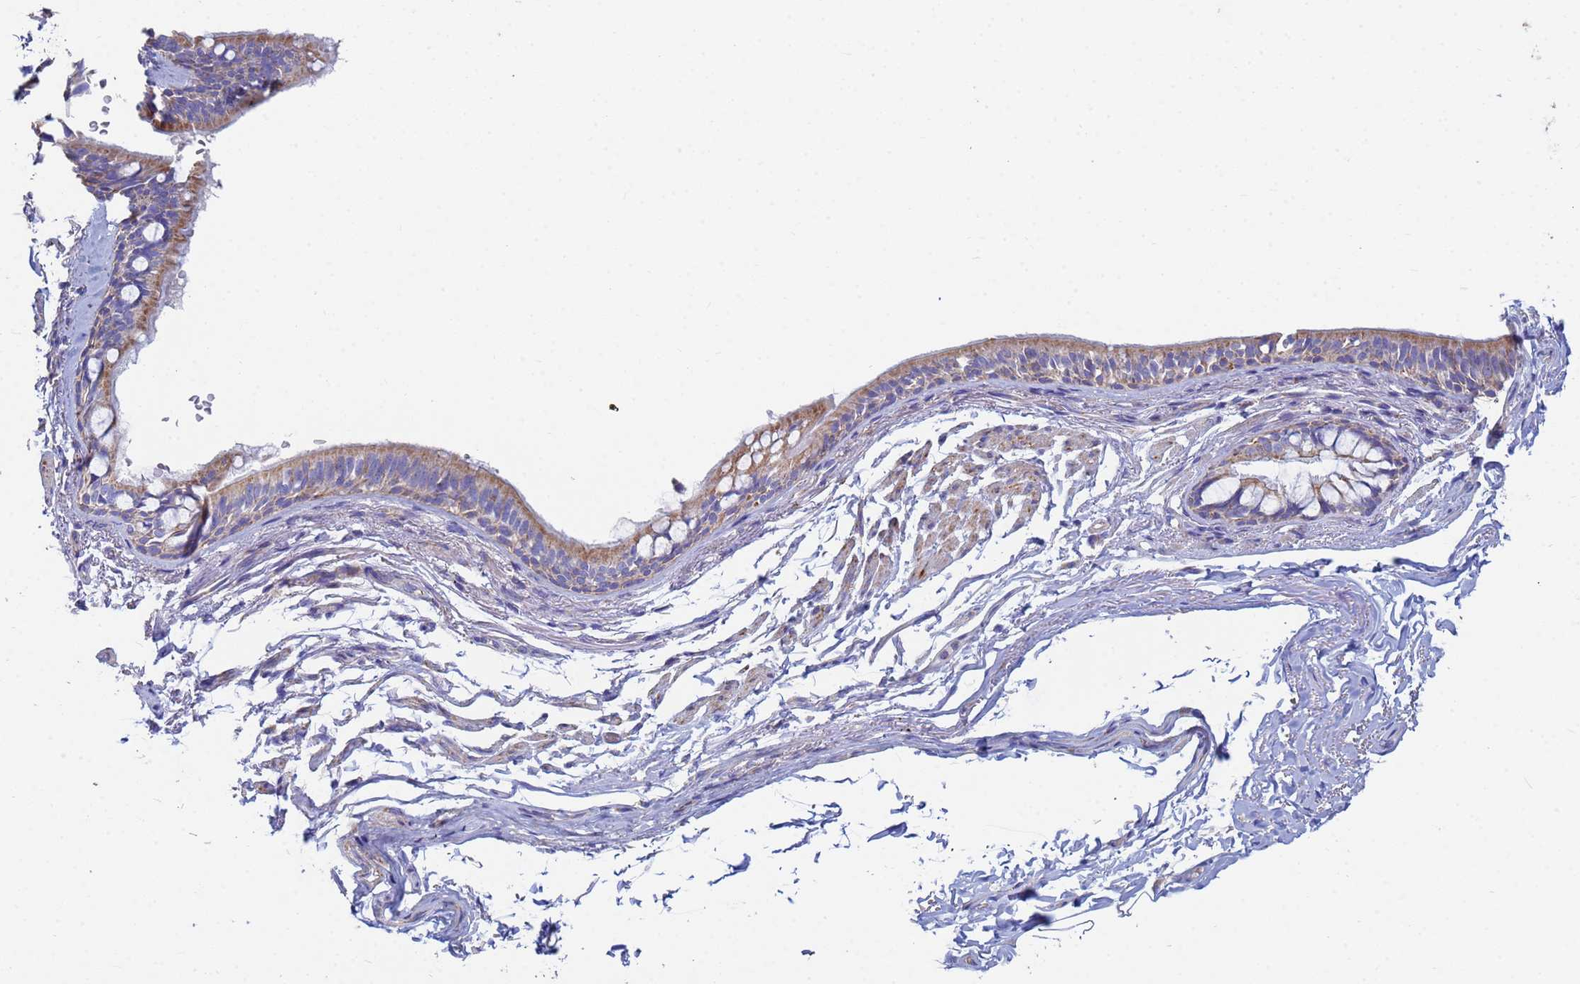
{"staining": {"intensity": "moderate", "quantity": ">75%", "location": "cytoplasmic/membranous"}, "tissue": "bronchus", "cell_type": "Respiratory epithelial cells", "image_type": "normal", "snomed": [{"axis": "morphology", "description": "Normal tissue, NOS"}, {"axis": "topography", "description": "Bronchus"}], "caption": "Immunohistochemistry (IHC) staining of benign bronchus, which shows medium levels of moderate cytoplasmic/membranous staining in about >75% of respiratory epithelial cells indicating moderate cytoplasmic/membranous protein staining. The staining was performed using DAB (3,3'-diaminobenzidine) (brown) for protein detection and nuclei were counterstained in hematoxylin (blue).", "gene": "UQCRHL", "patient": {"sex": "male", "age": 70}}